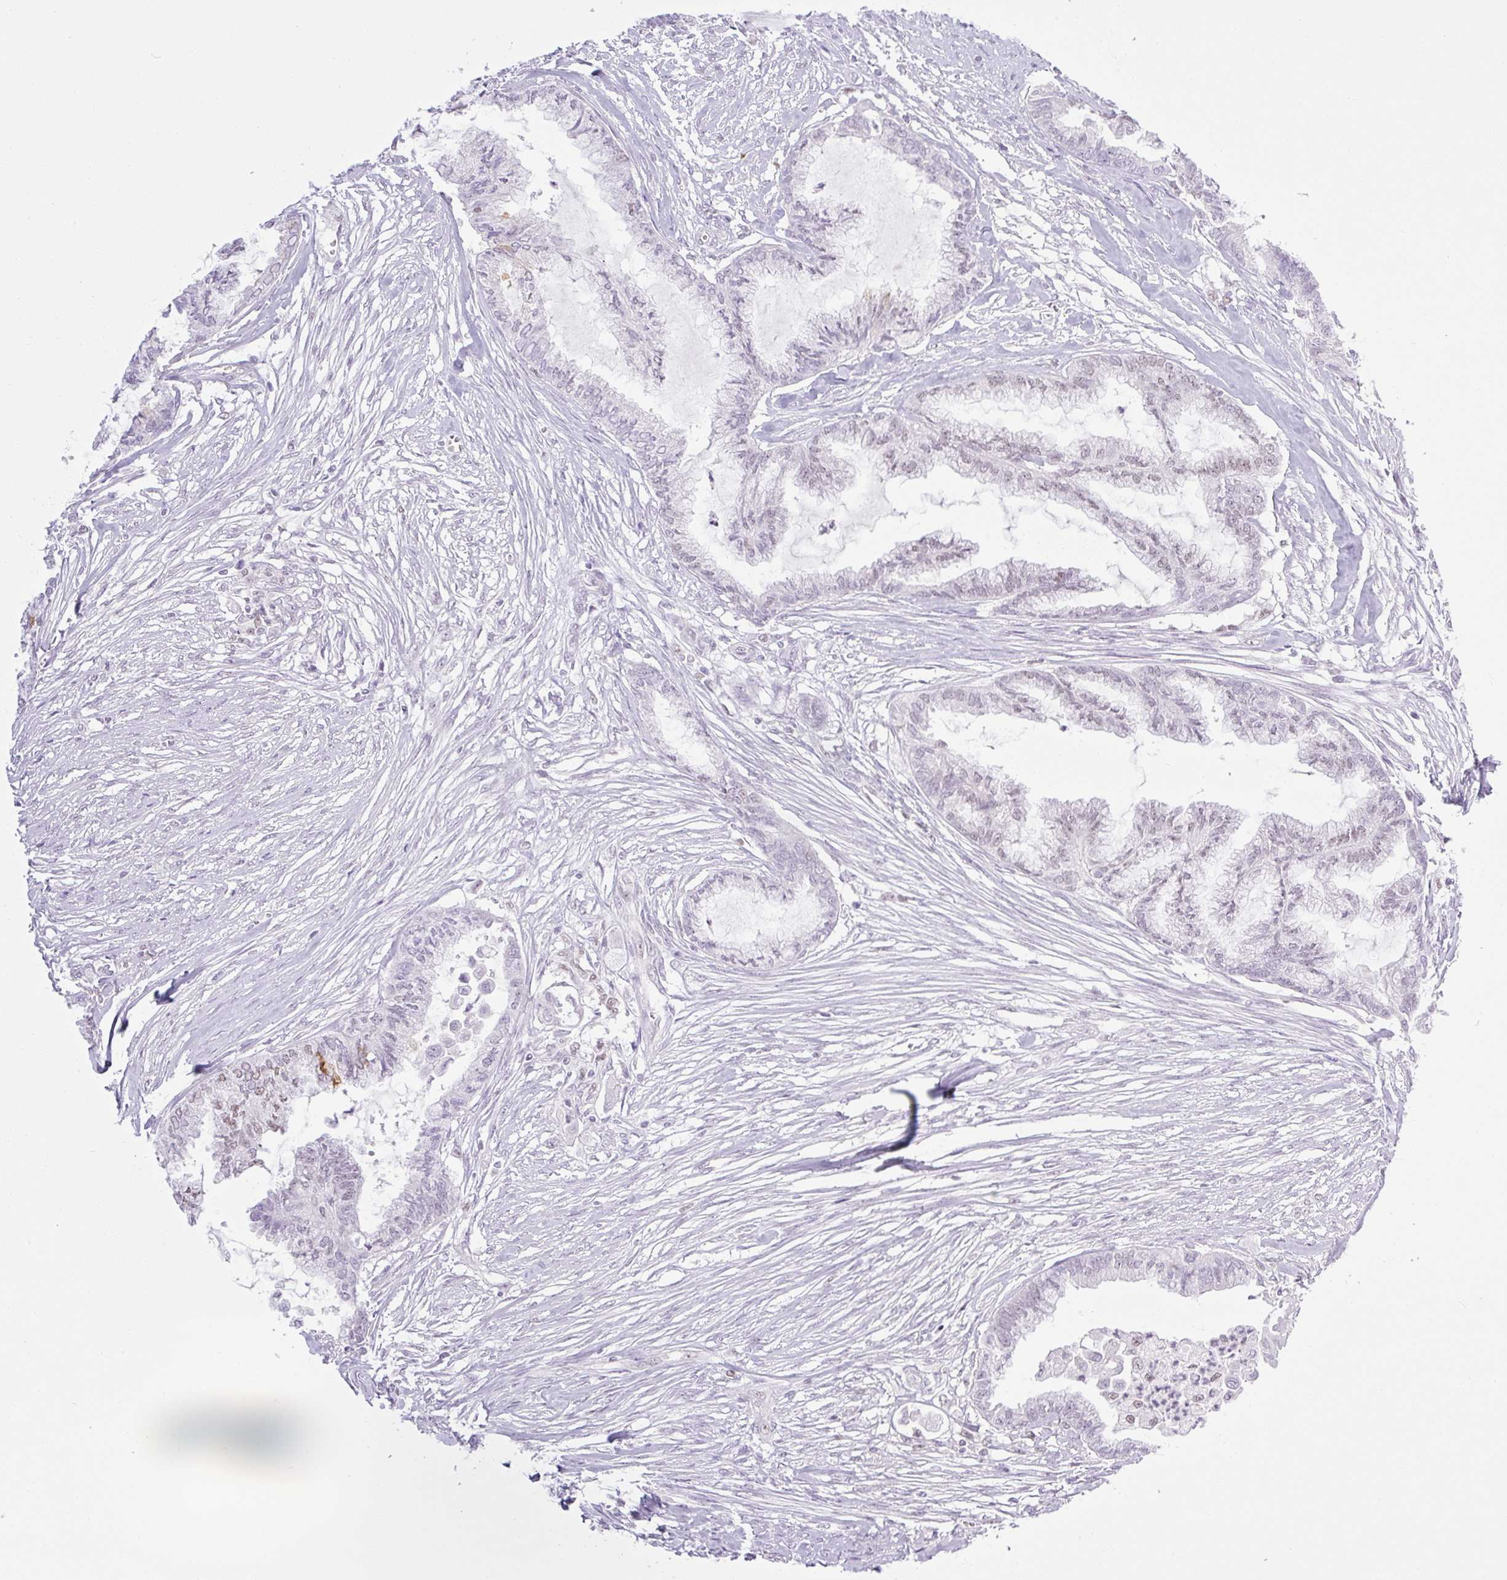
{"staining": {"intensity": "negative", "quantity": "none", "location": "none"}, "tissue": "endometrial cancer", "cell_type": "Tumor cells", "image_type": "cancer", "snomed": [{"axis": "morphology", "description": "Adenocarcinoma, NOS"}, {"axis": "topography", "description": "Endometrium"}], "caption": "Endometrial cancer (adenocarcinoma) was stained to show a protein in brown. There is no significant expression in tumor cells.", "gene": "TLE3", "patient": {"sex": "female", "age": 86}}